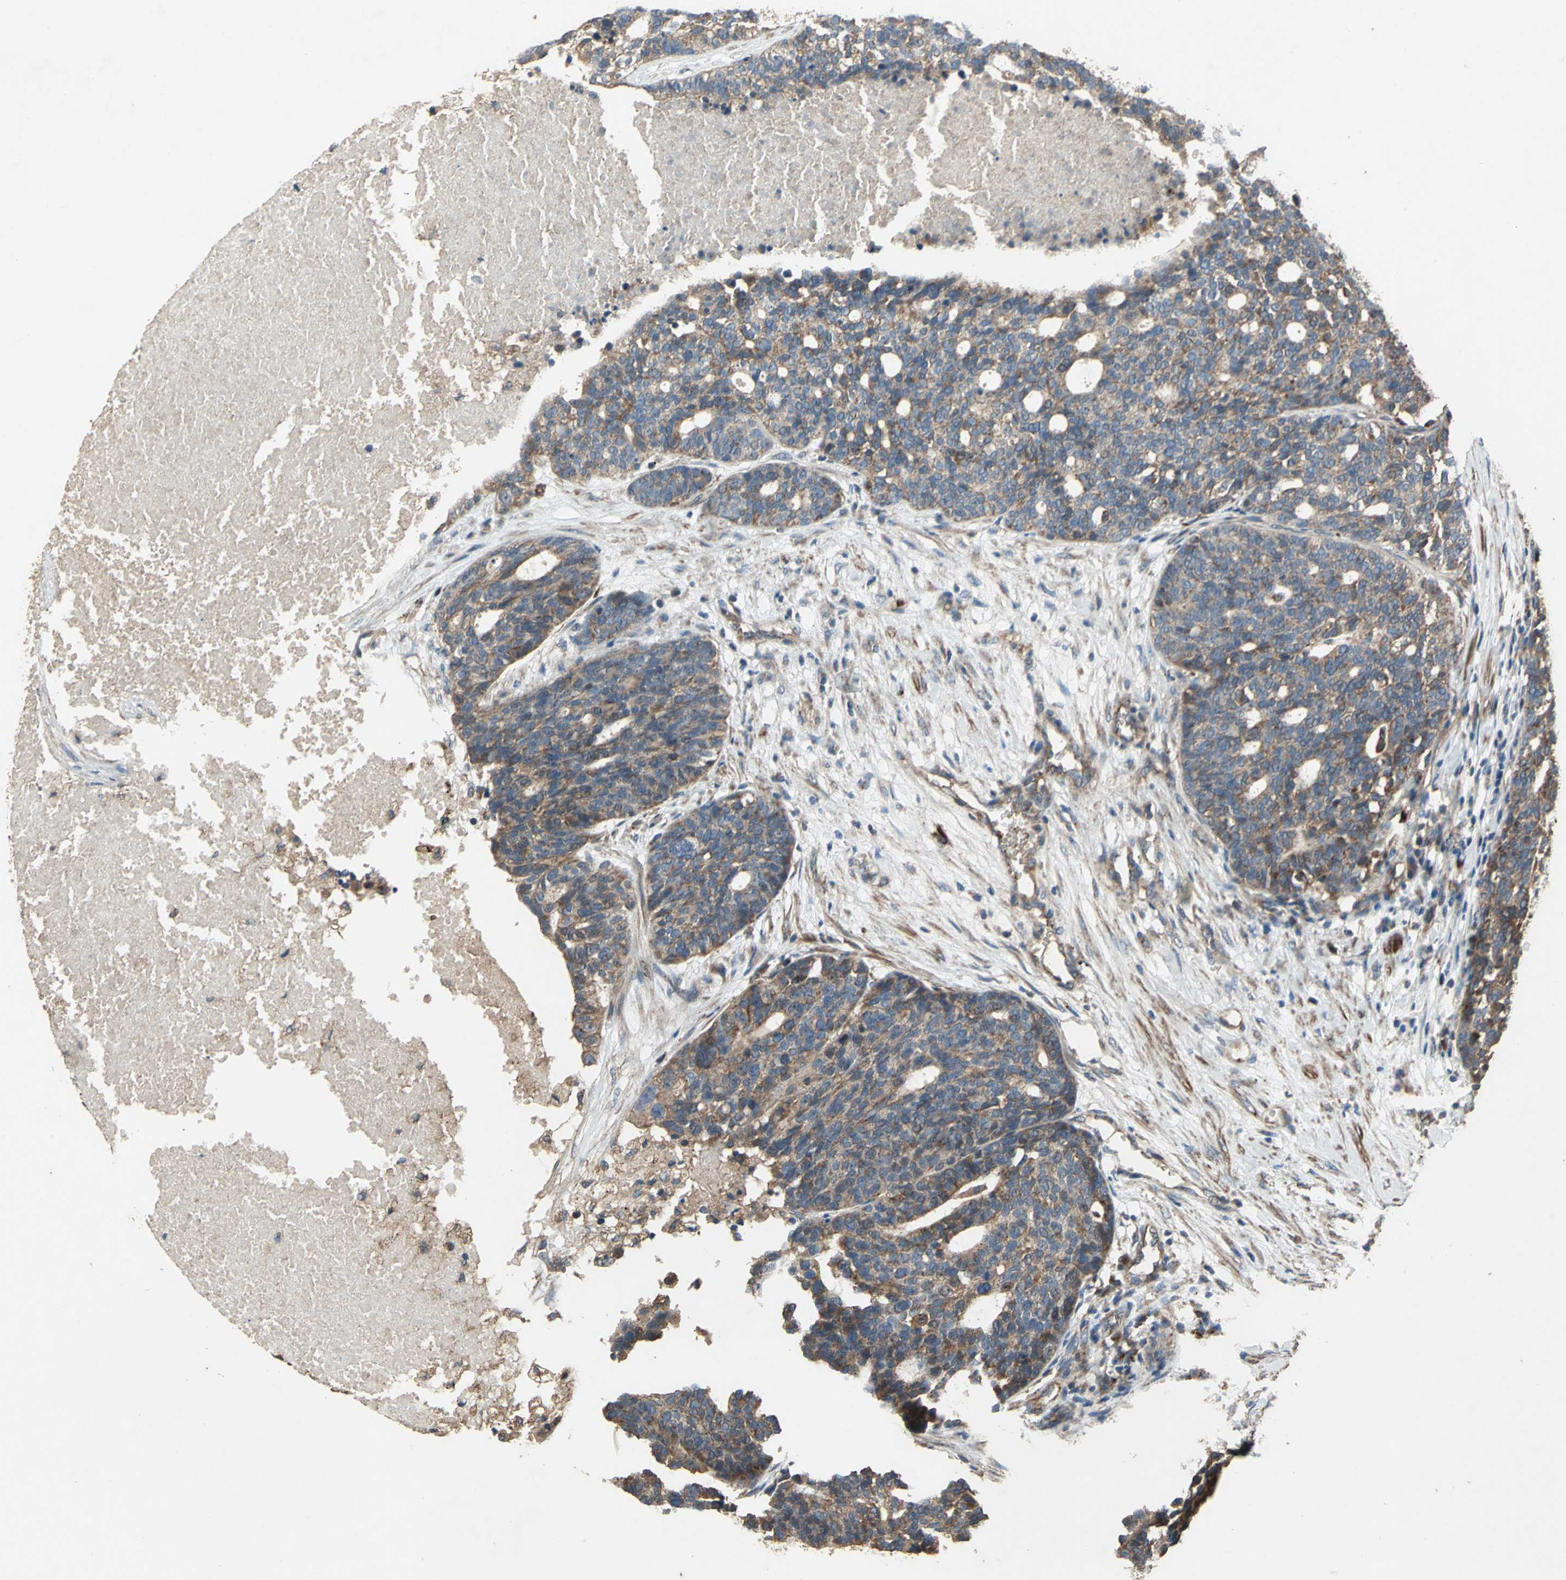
{"staining": {"intensity": "moderate", "quantity": ">75%", "location": "cytoplasmic/membranous"}, "tissue": "ovarian cancer", "cell_type": "Tumor cells", "image_type": "cancer", "snomed": [{"axis": "morphology", "description": "Cystadenocarcinoma, serous, NOS"}, {"axis": "topography", "description": "Ovary"}], "caption": "Moderate cytoplasmic/membranous positivity for a protein is present in approximately >75% of tumor cells of ovarian cancer using IHC.", "gene": "POLRMT", "patient": {"sex": "female", "age": 59}}